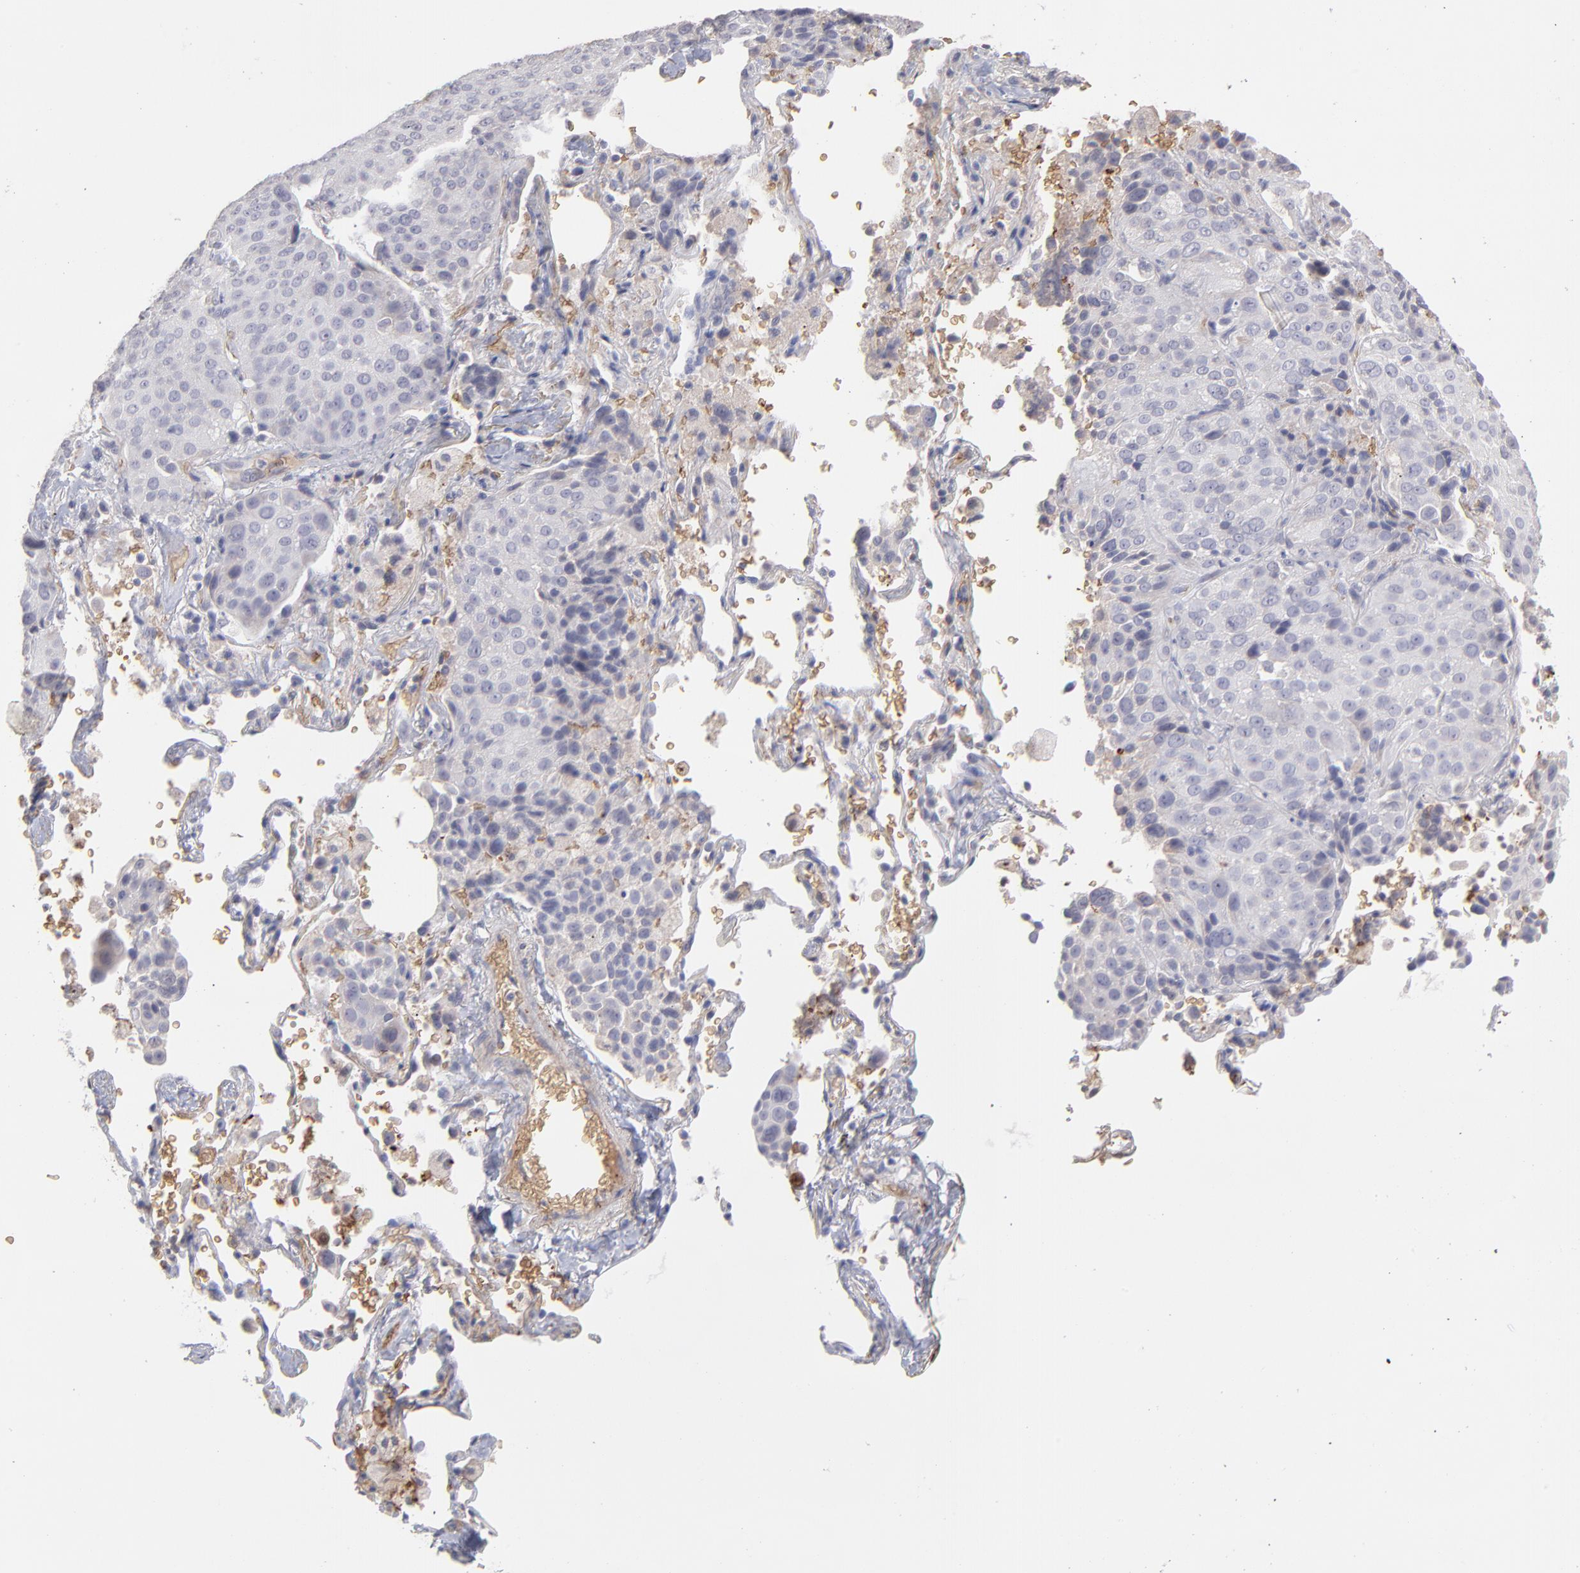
{"staining": {"intensity": "negative", "quantity": "none", "location": "none"}, "tissue": "lung cancer", "cell_type": "Tumor cells", "image_type": "cancer", "snomed": [{"axis": "morphology", "description": "Squamous cell carcinoma, NOS"}, {"axis": "topography", "description": "Lung"}], "caption": "This is an IHC photomicrograph of squamous cell carcinoma (lung). There is no expression in tumor cells.", "gene": "F13B", "patient": {"sex": "male", "age": 54}}